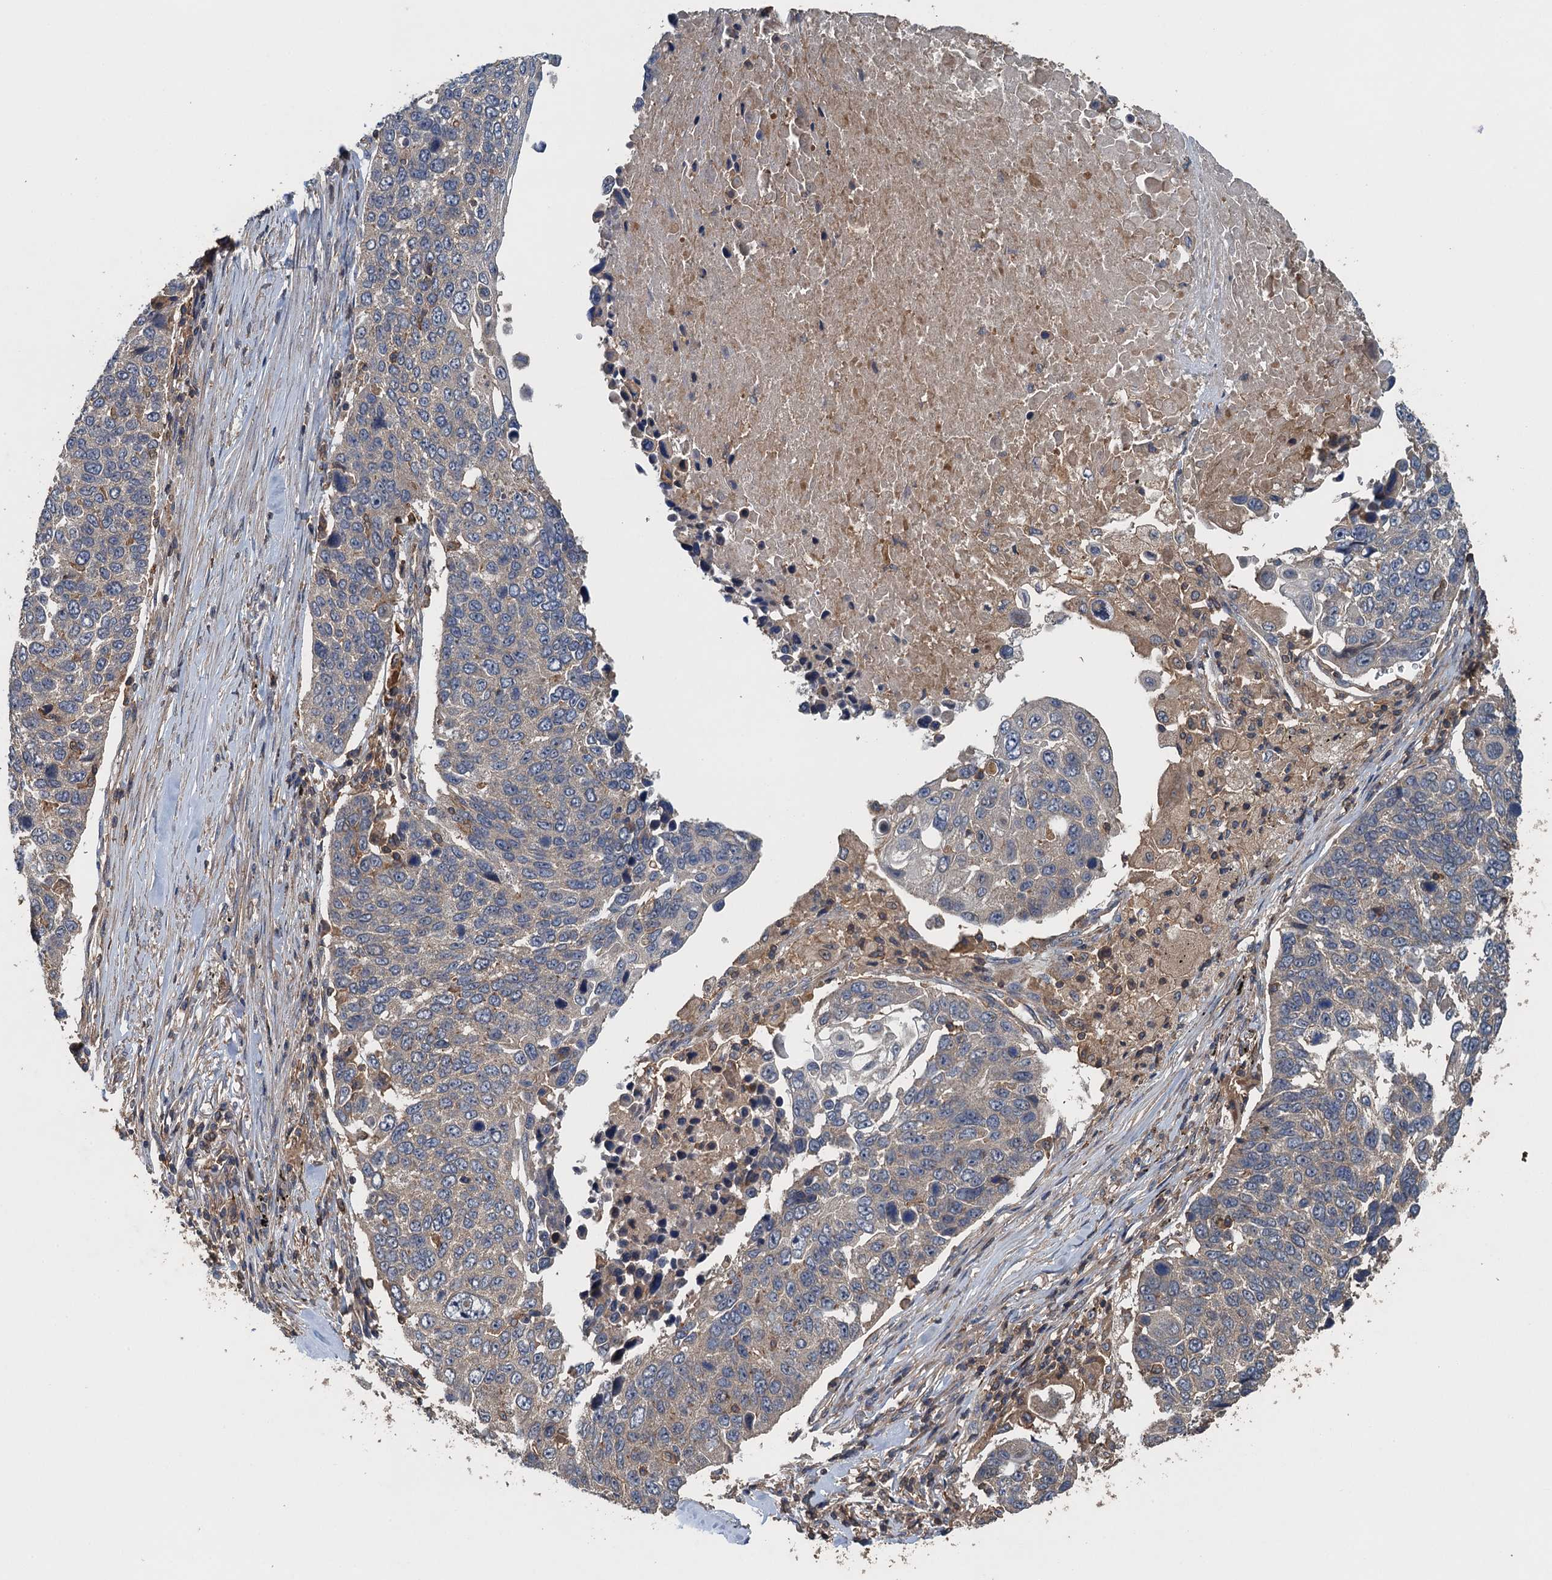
{"staining": {"intensity": "weak", "quantity": "<25%", "location": "cytoplasmic/membranous"}, "tissue": "lung cancer", "cell_type": "Tumor cells", "image_type": "cancer", "snomed": [{"axis": "morphology", "description": "Squamous cell carcinoma, NOS"}, {"axis": "topography", "description": "Lung"}], "caption": "IHC of human squamous cell carcinoma (lung) displays no staining in tumor cells.", "gene": "BORCS5", "patient": {"sex": "male", "age": 66}}